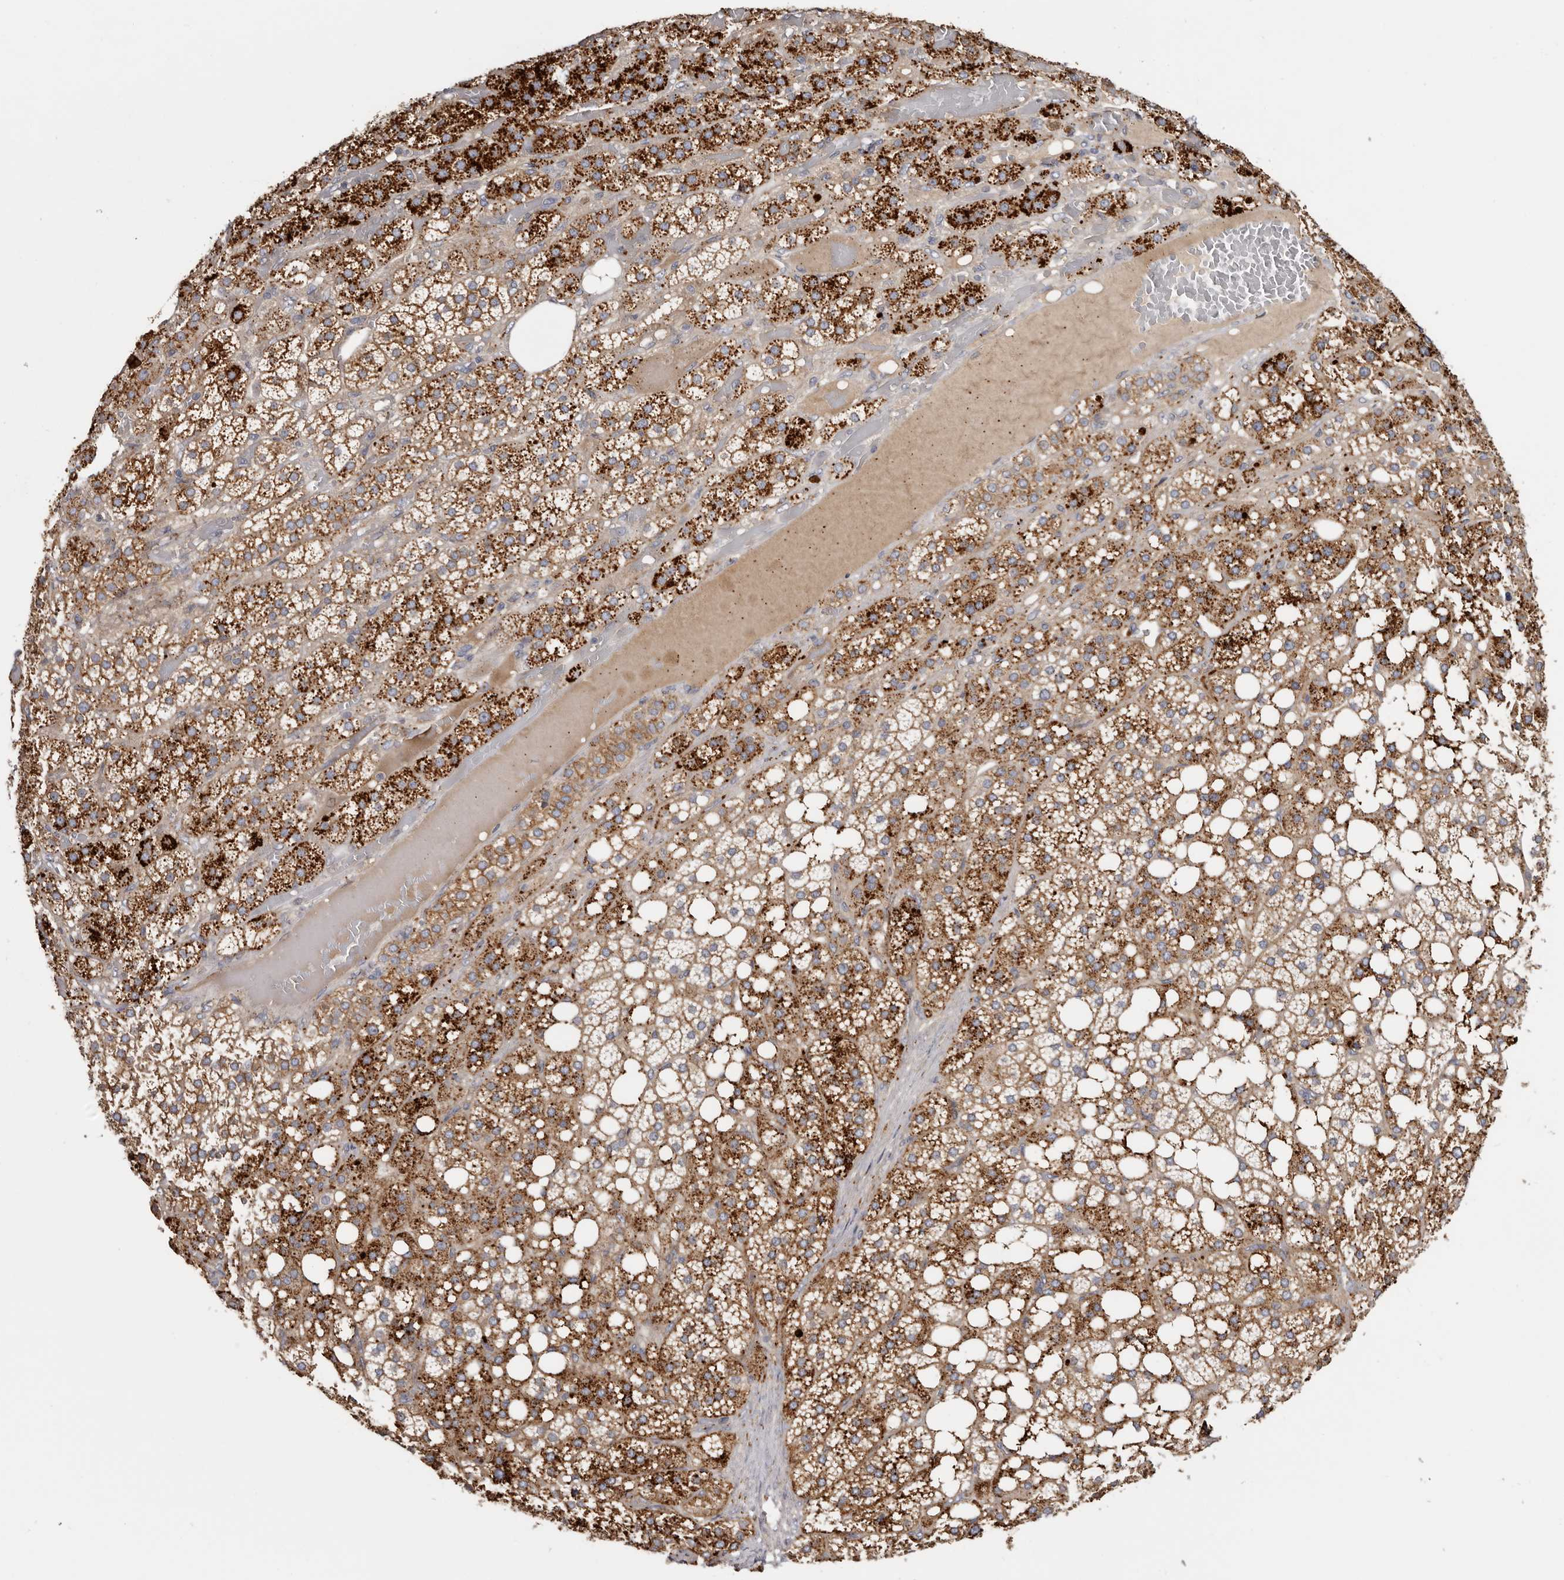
{"staining": {"intensity": "strong", "quantity": "25%-75%", "location": "cytoplasmic/membranous"}, "tissue": "adrenal gland", "cell_type": "Glandular cells", "image_type": "normal", "snomed": [{"axis": "morphology", "description": "Normal tissue, NOS"}, {"axis": "topography", "description": "Adrenal gland"}], "caption": "The image shows immunohistochemical staining of normal adrenal gland. There is strong cytoplasmic/membranous positivity is appreciated in about 25%-75% of glandular cells. The staining was performed using DAB (3,3'-diaminobenzidine), with brown indicating positive protein expression. Nuclei are stained blue with hematoxylin.", "gene": "INKA2", "patient": {"sex": "female", "age": 59}}